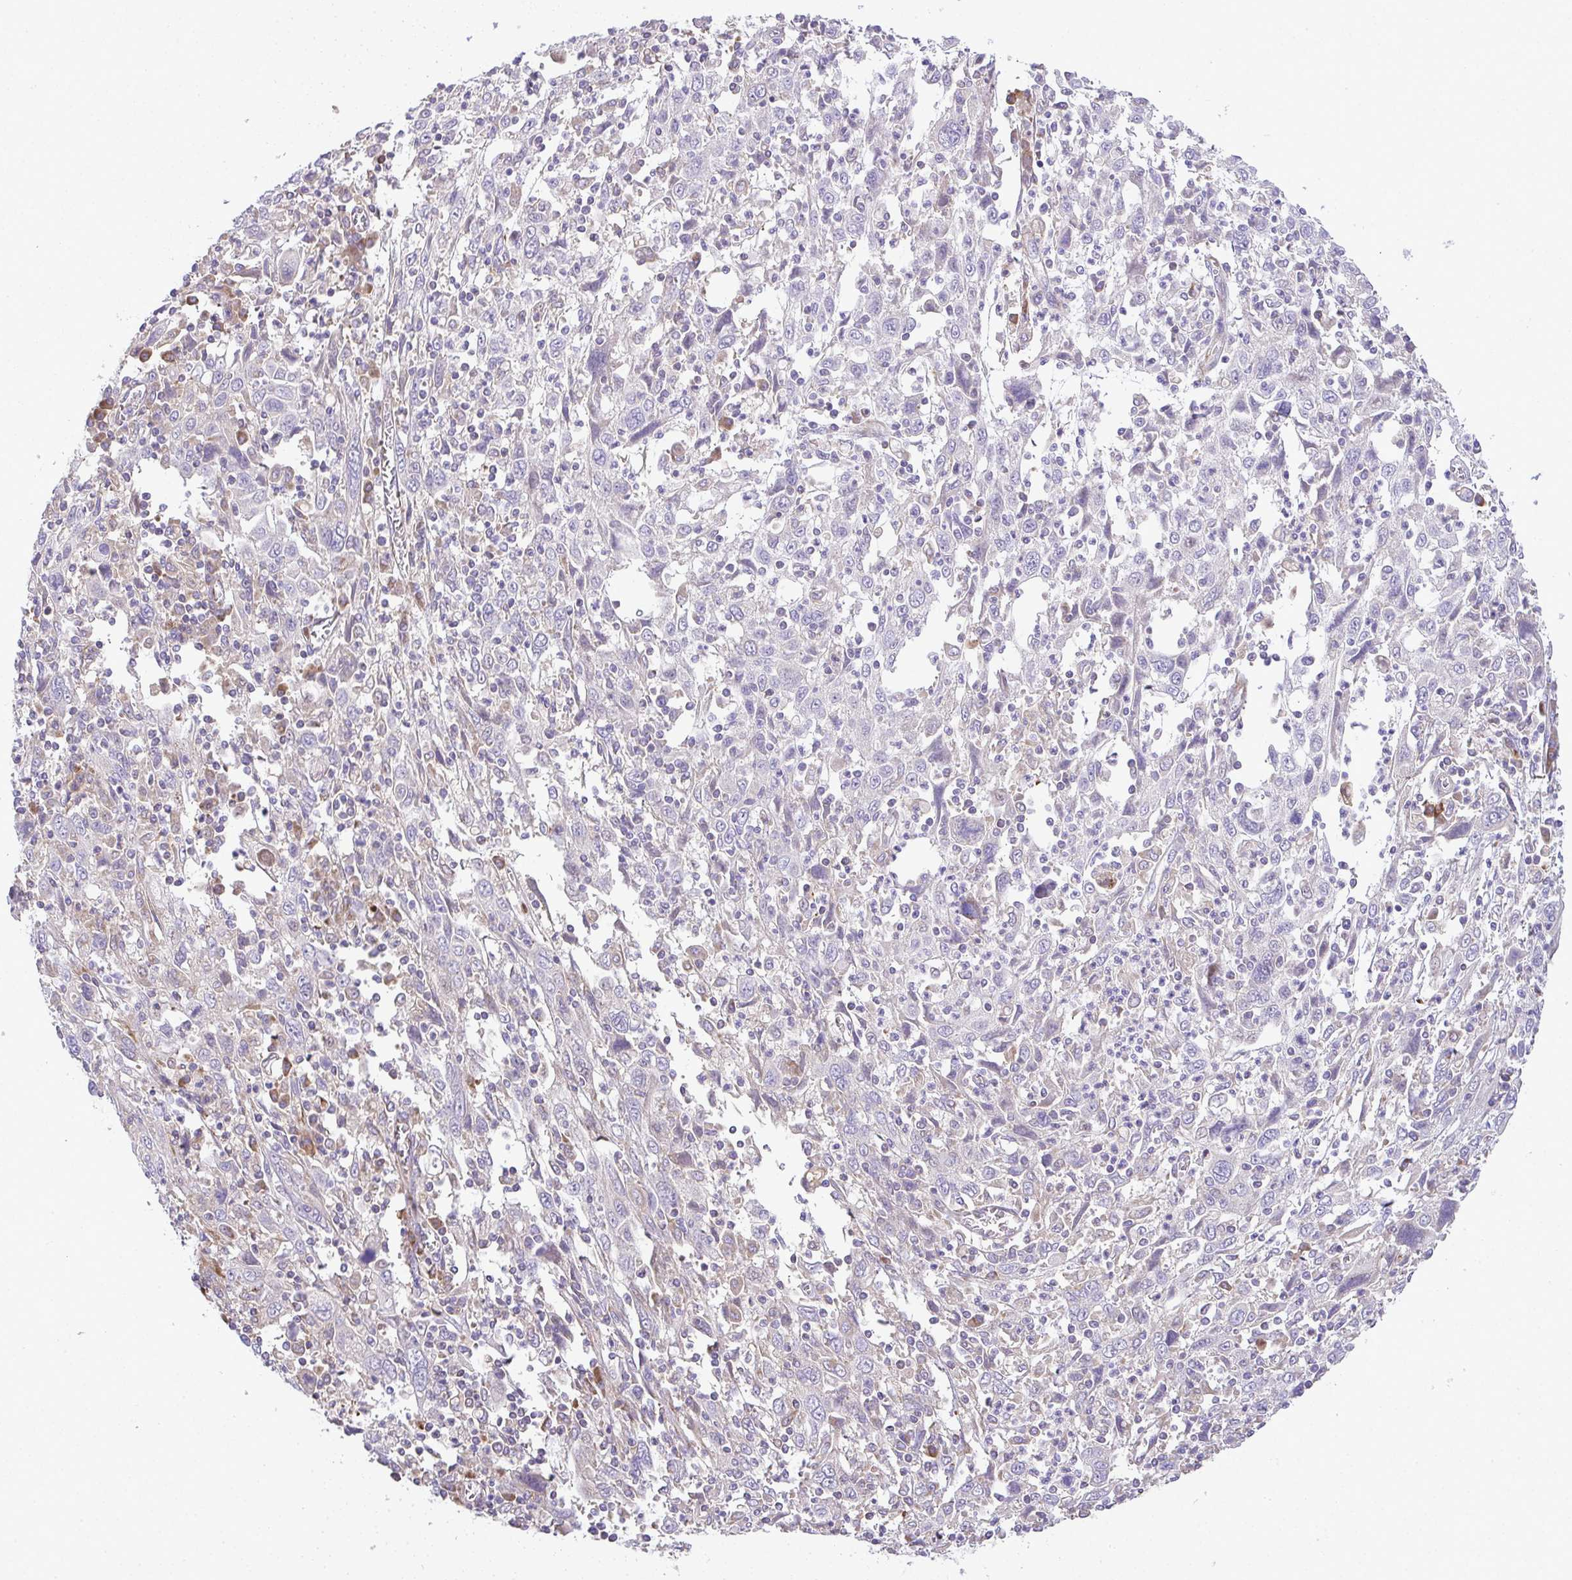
{"staining": {"intensity": "negative", "quantity": "none", "location": "none"}, "tissue": "cervical cancer", "cell_type": "Tumor cells", "image_type": "cancer", "snomed": [{"axis": "morphology", "description": "Squamous cell carcinoma, NOS"}, {"axis": "topography", "description": "Cervix"}], "caption": "Histopathology image shows no significant protein expression in tumor cells of cervical squamous cell carcinoma.", "gene": "GRID2", "patient": {"sex": "female", "age": 46}}